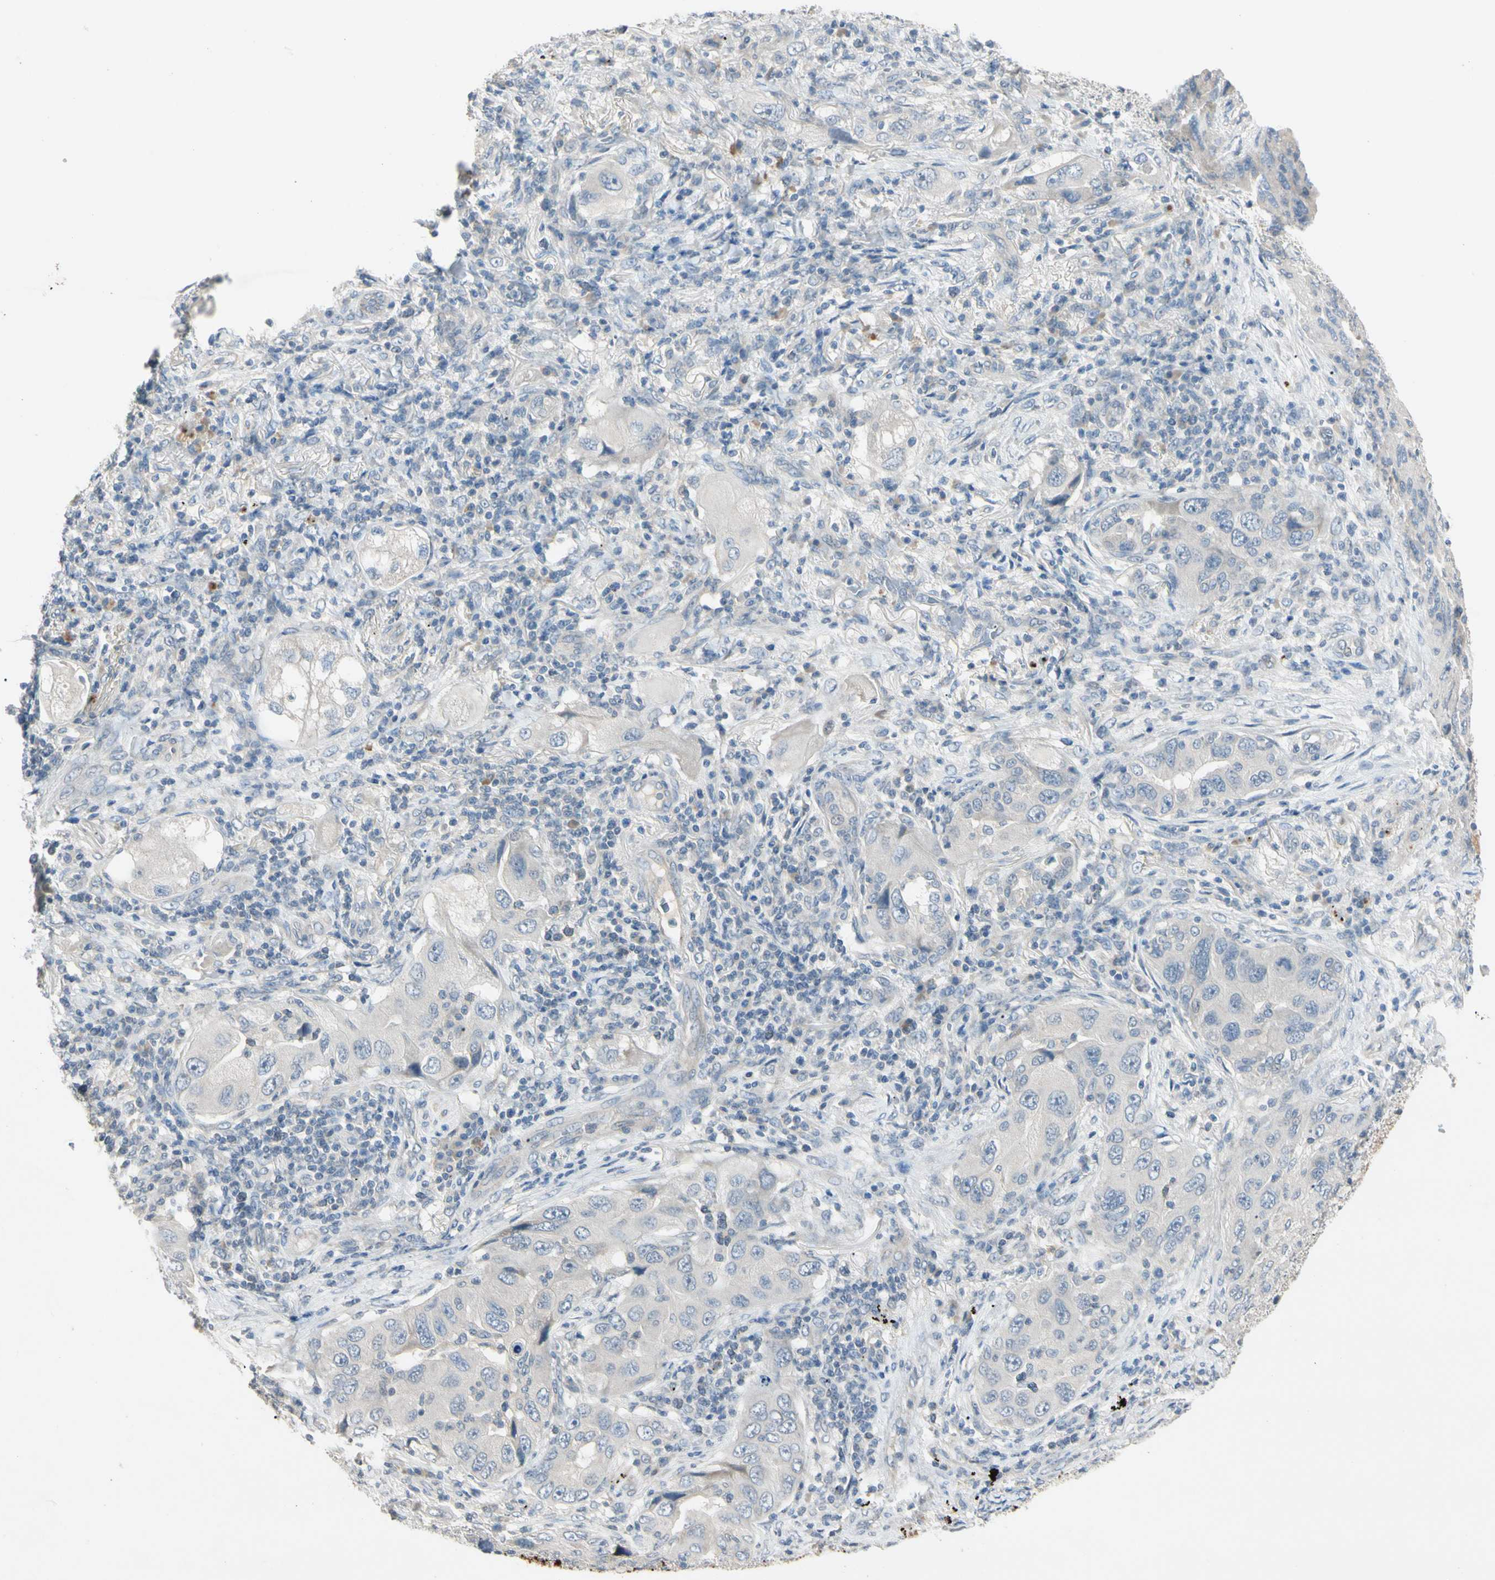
{"staining": {"intensity": "negative", "quantity": "none", "location": "none"}, "tissue": "lung cancer", "cell_type": "Tumor cells", "image_type": "cancer", "snomed": [{"axis": "morphology", "description": "Adenocarcinoma, NOS"}, {"axis": "topography", "description": "Lung"}], "caption": "DAB immunohistochemical staining of human adenocarcinoma (lung) exhibits no significant positivity in tumor cells.", "gene": "PRSS21", "patient": {"sex": "female", "age": 65}}